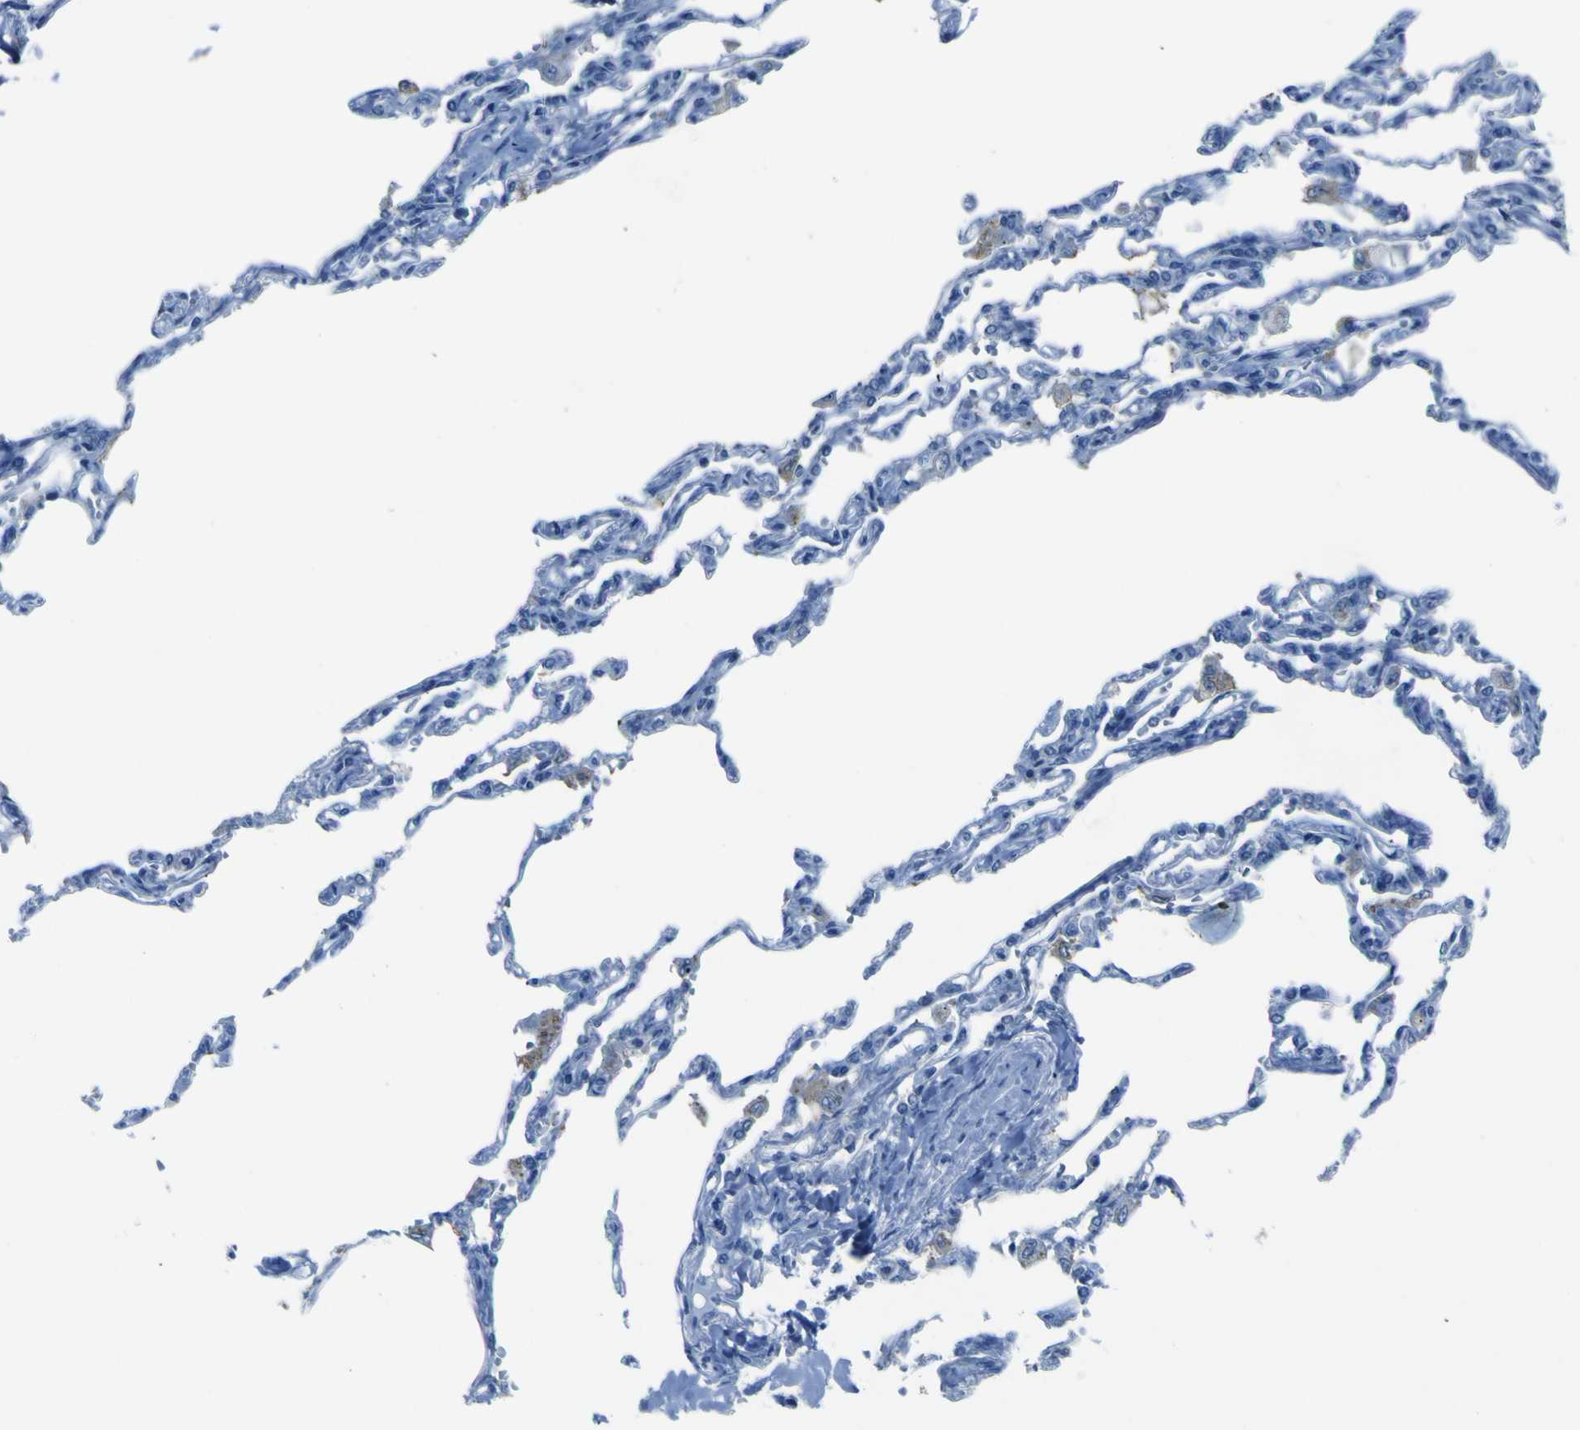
{"staining": {"intensity": "negative", "quantity": "none", "location": "none"}, "tissue": "lung", "cell_type": "Alveolar cells", "image_type": "normal", "snomed": [{"axis": "morphology", "description": "Normal tissue, NOS"}, {"axis": "topography", "description": "Lung"}], "caption": "An image of human lung is negative for staining in alveolar cells. (Brightfield microscopy of DAB immunohistochemistry at high magnification).", "gene": "PHKG1", "patient": {"sex": "male", "age": 21}}